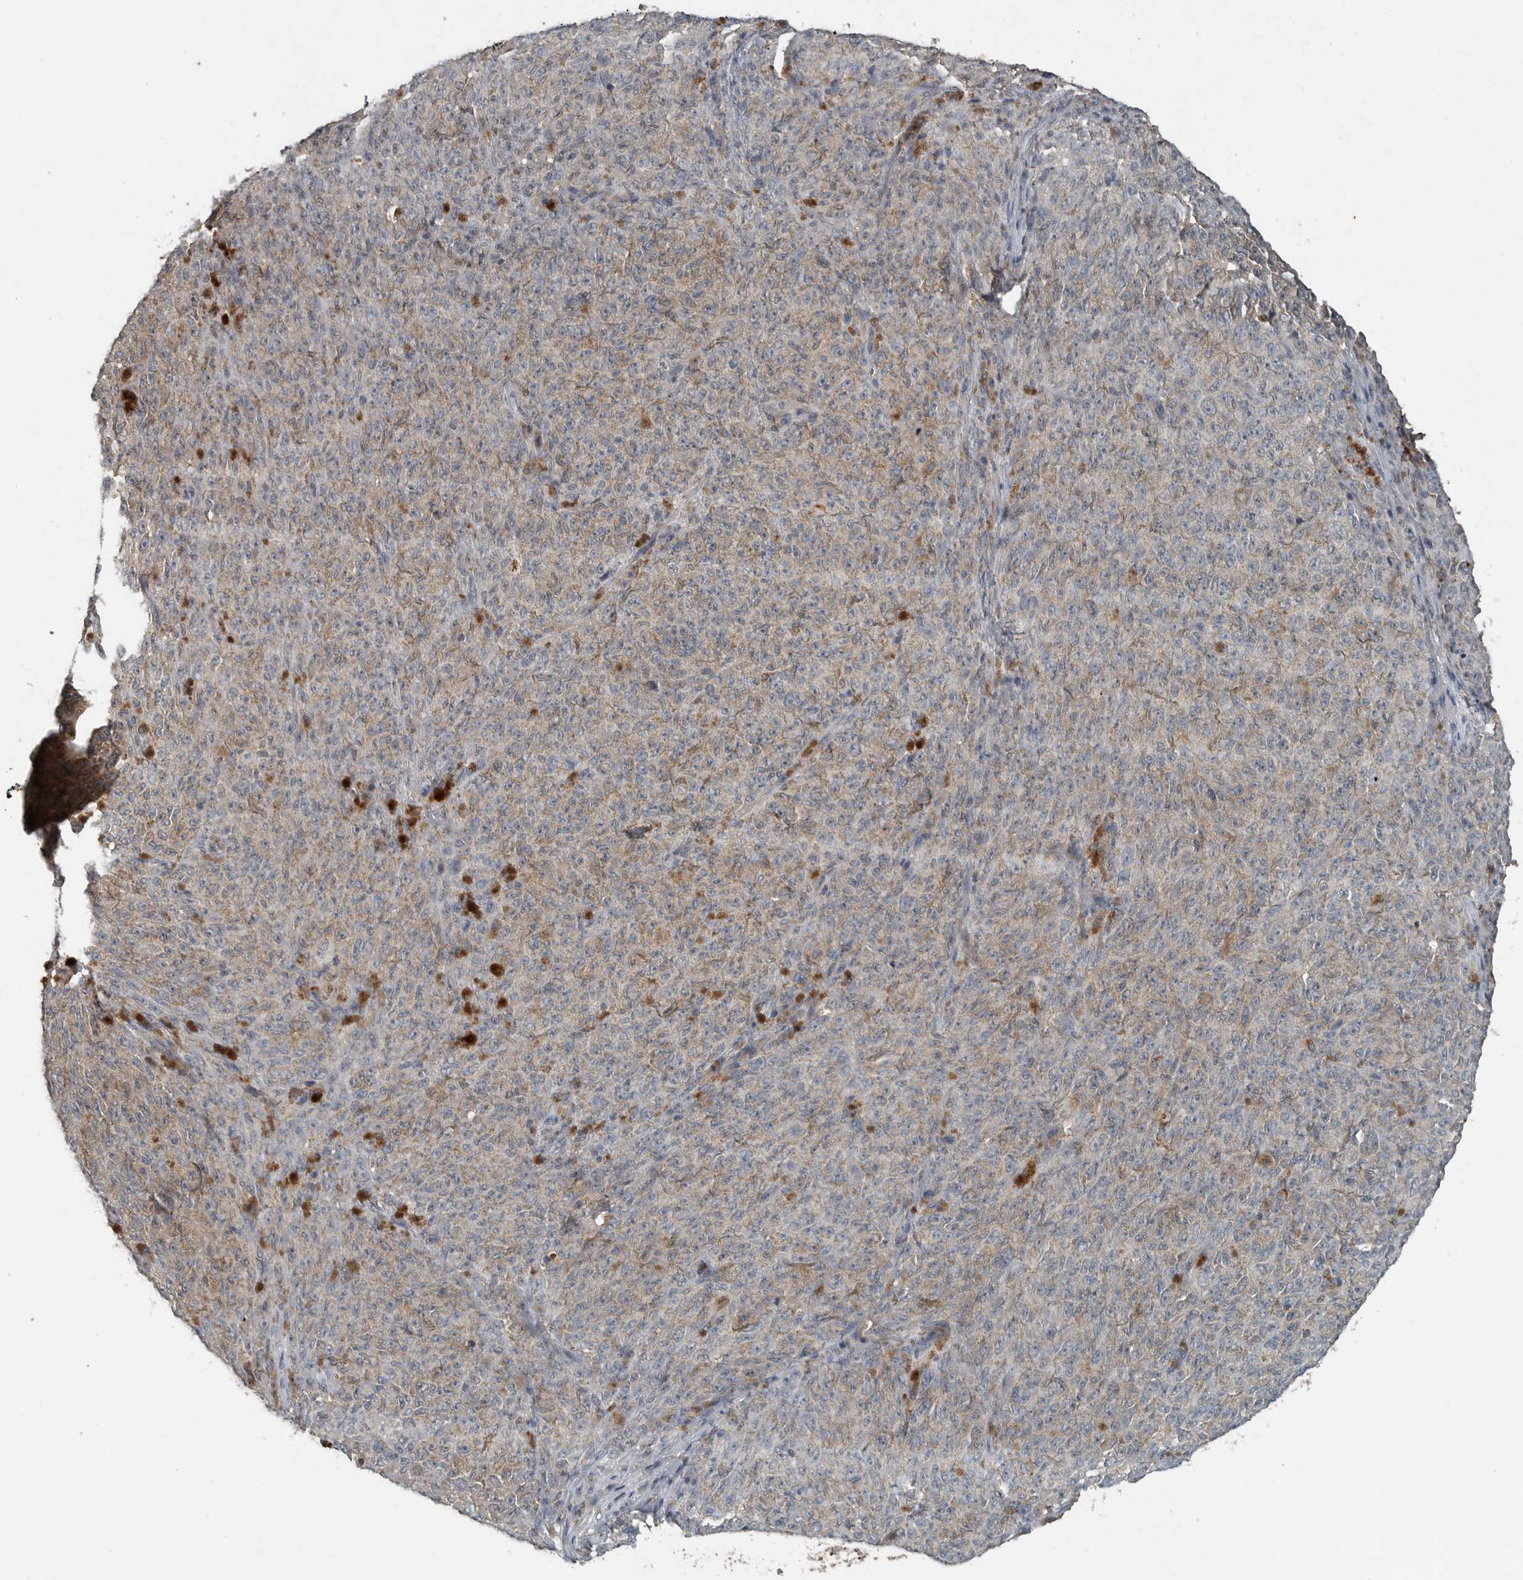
{"staining": {"intensity": "weak", "quantity": "25%-75%", "location": "cytoplasmic/membranous"}, "tissue": "melanoma", "cell_type": "Tumor cells", "image_type": "cancer", "snomed": [{"axis": "morphology", "description": "Malignant melanoma, NOS"}, {"axis": "topography", "description": "Skin"}], "caption": "Melanoma stained with a protein marker exhibits weak staining in tumor cells.", "gene": "IL6ST", "patient": {"sex": "female", "age": 82}}